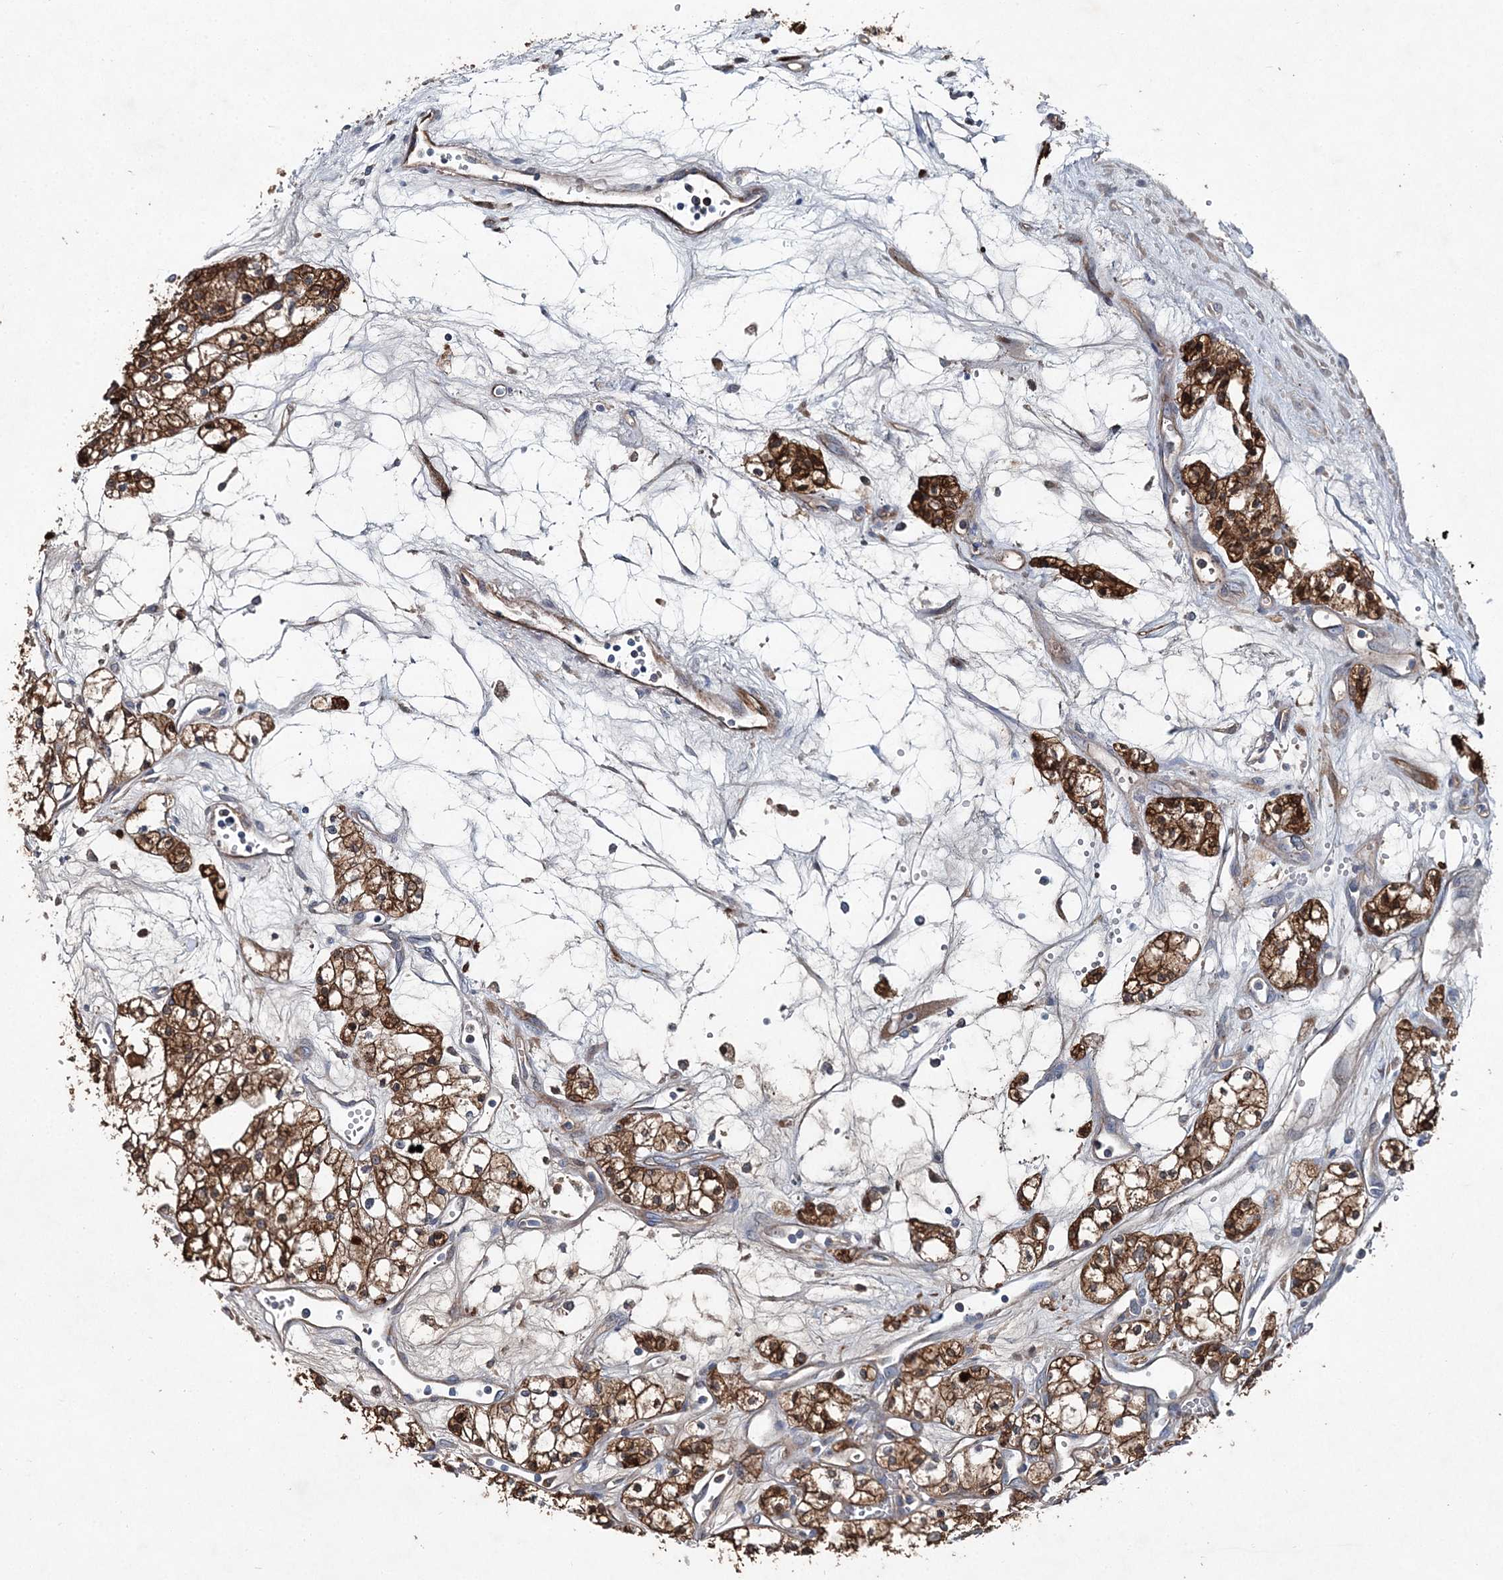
{"staining": {"intensity": "strong", "quantity": ">75%", "location": "cytoplasmic/membranous"}, "tissue": "renal cancer", "cell_type": "Tumor cells", "image_type": "cancer", "snomed": [{"axis": "morphology", "description": "Adenocarcinoma, NOS"}, {"axis": "topography", "description": "Kidney"}], "caption": "Immunohistochemical staining of adenocarcinoma (renal) reveals high levels of strong cytoplasmic/membranous protein expression in about >75% of tumor cells.", "gene": "SPOPL", "patient": {"sex": "male", "age": 59}}